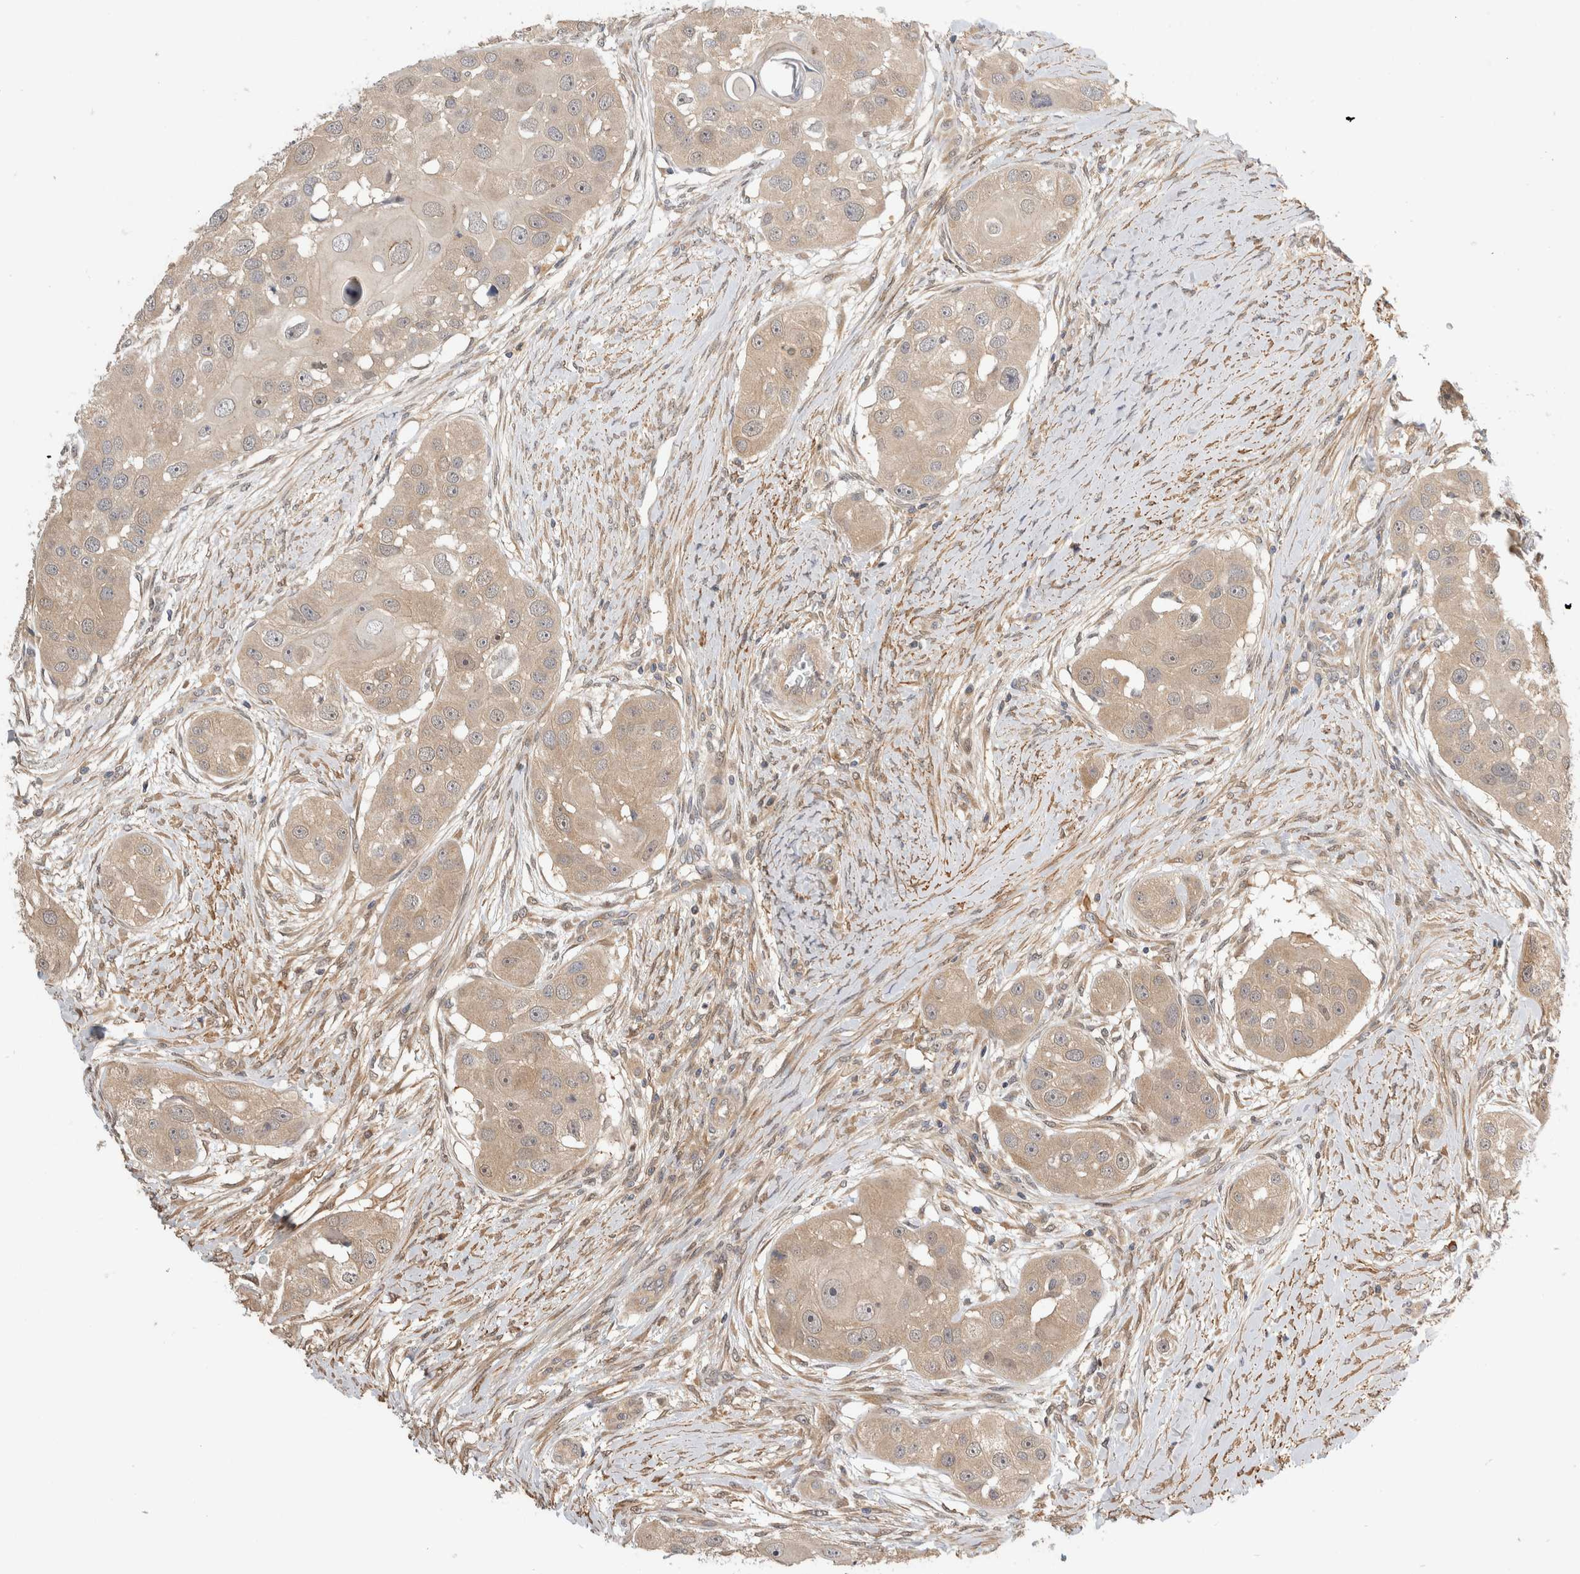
{"staining": {"intensity": "weak", "quantity": ">75%", "location": "cytoplasmic/membranous"}, "tissue": "head and neck cancer", "cell_type": "Tumor cells", "image_type": "cancer", "snomed": [{"axis": "morphology", "description": "Normal tissue, NOS"}, {"axis": "morphology", "description": "Squamous cell carcinoma, NOS"}, {"axis": "topography", "description": "Skeletal muscle"}, {"axis": "topography", "description": "Head-Neck"}], "caption": "IHC of head and neck squamous cell carcinoma shows low levels of weak cytoplasmic/membranous staining in about >75% of tumor cells. The staining was performed using DAB, with brown indicating positive protein expression. Nuclei are stained blue with hematoxylin.", "gene": "PGM1", "patient": {"sex": "male", "age": 51}}